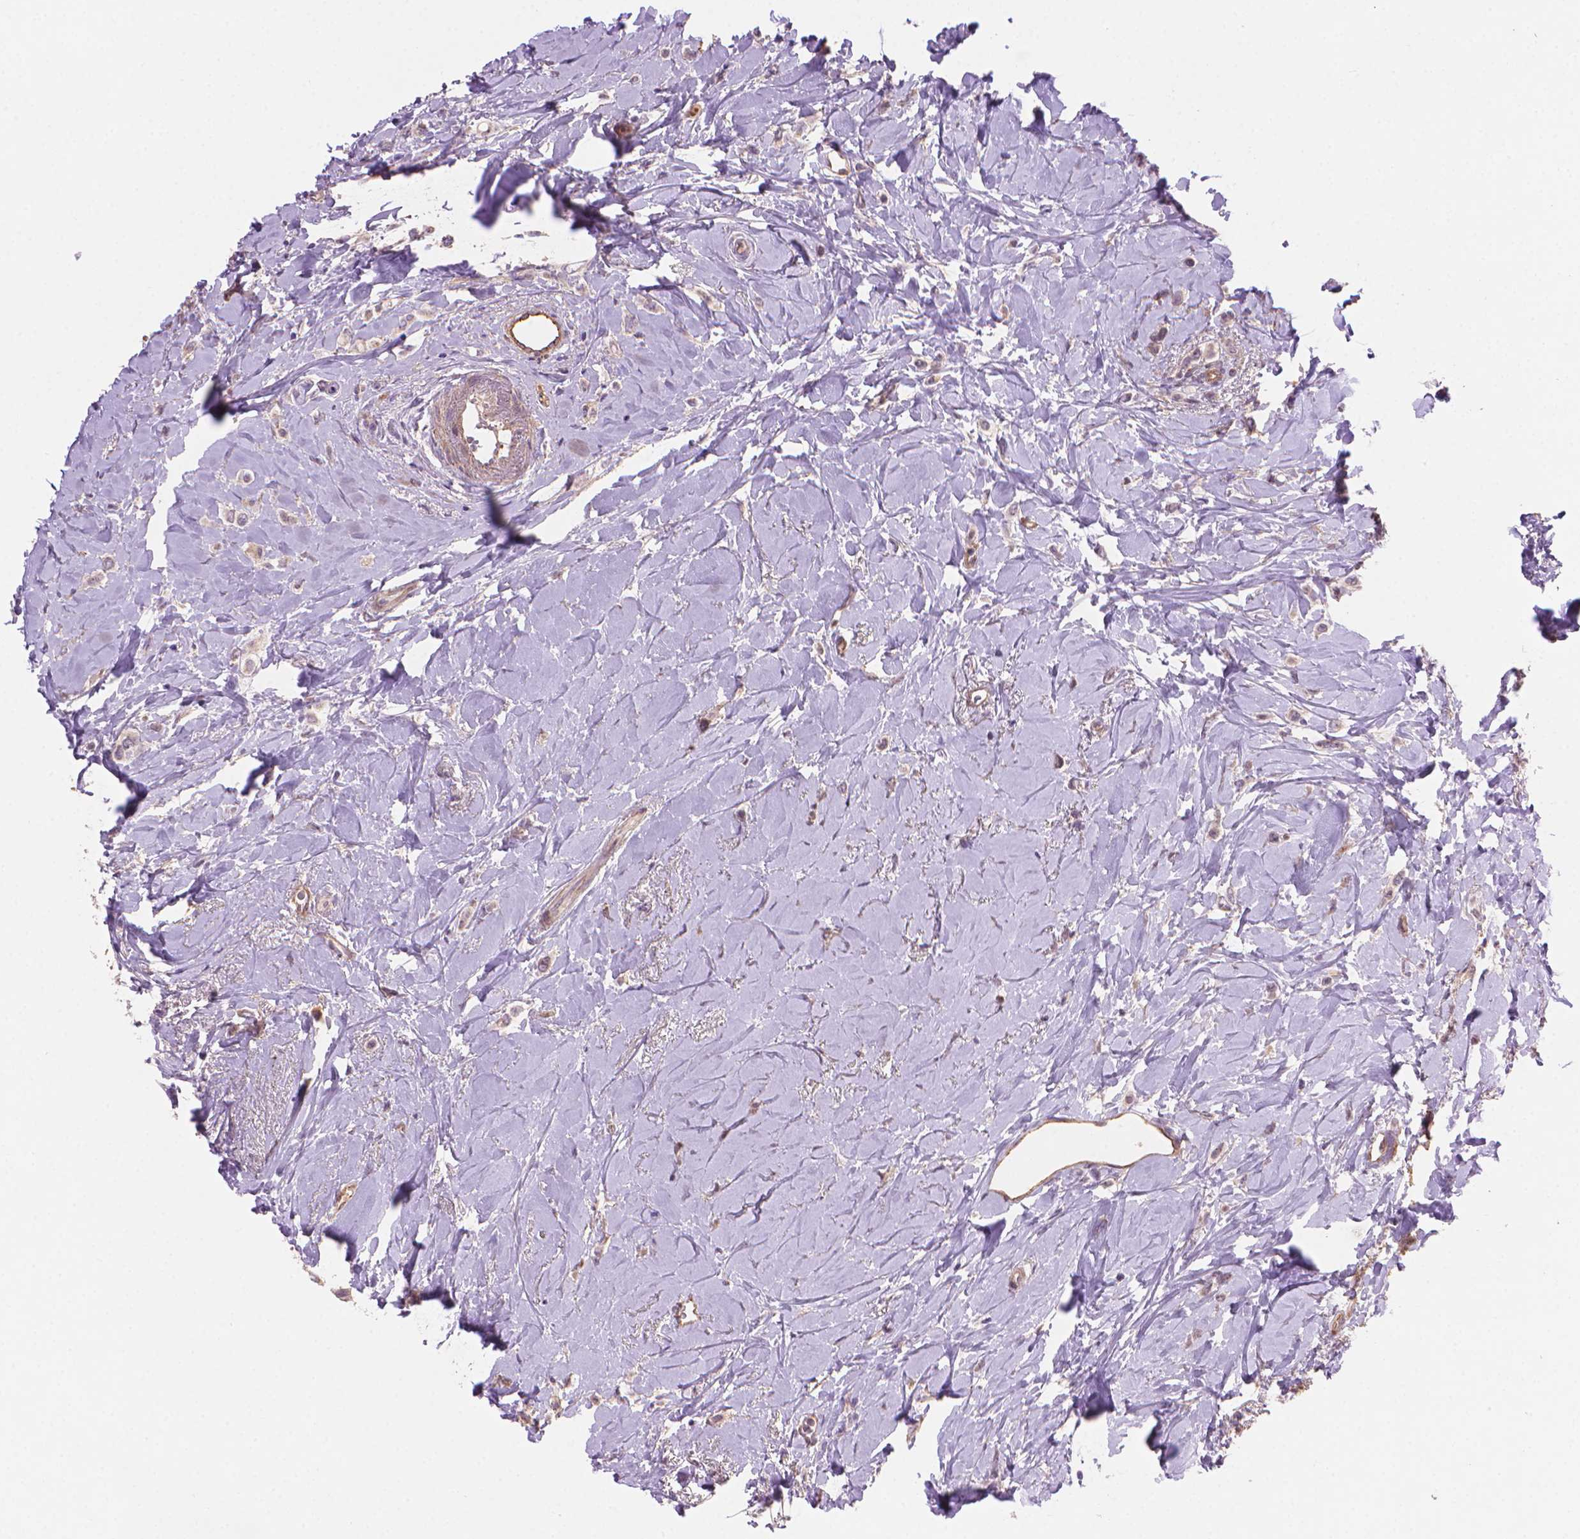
{"staining": {"intensity": "weak", "quantity": "<25%", "location": "cytoplasmic/membranous"}, "tissue": "breast cancer", "cell_type": "Tumor cells", "image_type": "cancer", "snomed": [{"axis": "morphology", "description": "Lobular carcinoma"}, {"axis": "topography", "description": "Breast"}], "caption": "Human breast cancer (lobular carcinoma) stained for a protein using immunohistochemistry (IHC) reveals no staining in tumor cells.", "gene": "AMMECR1", "patient": {"sex": "female", "age": 66}}